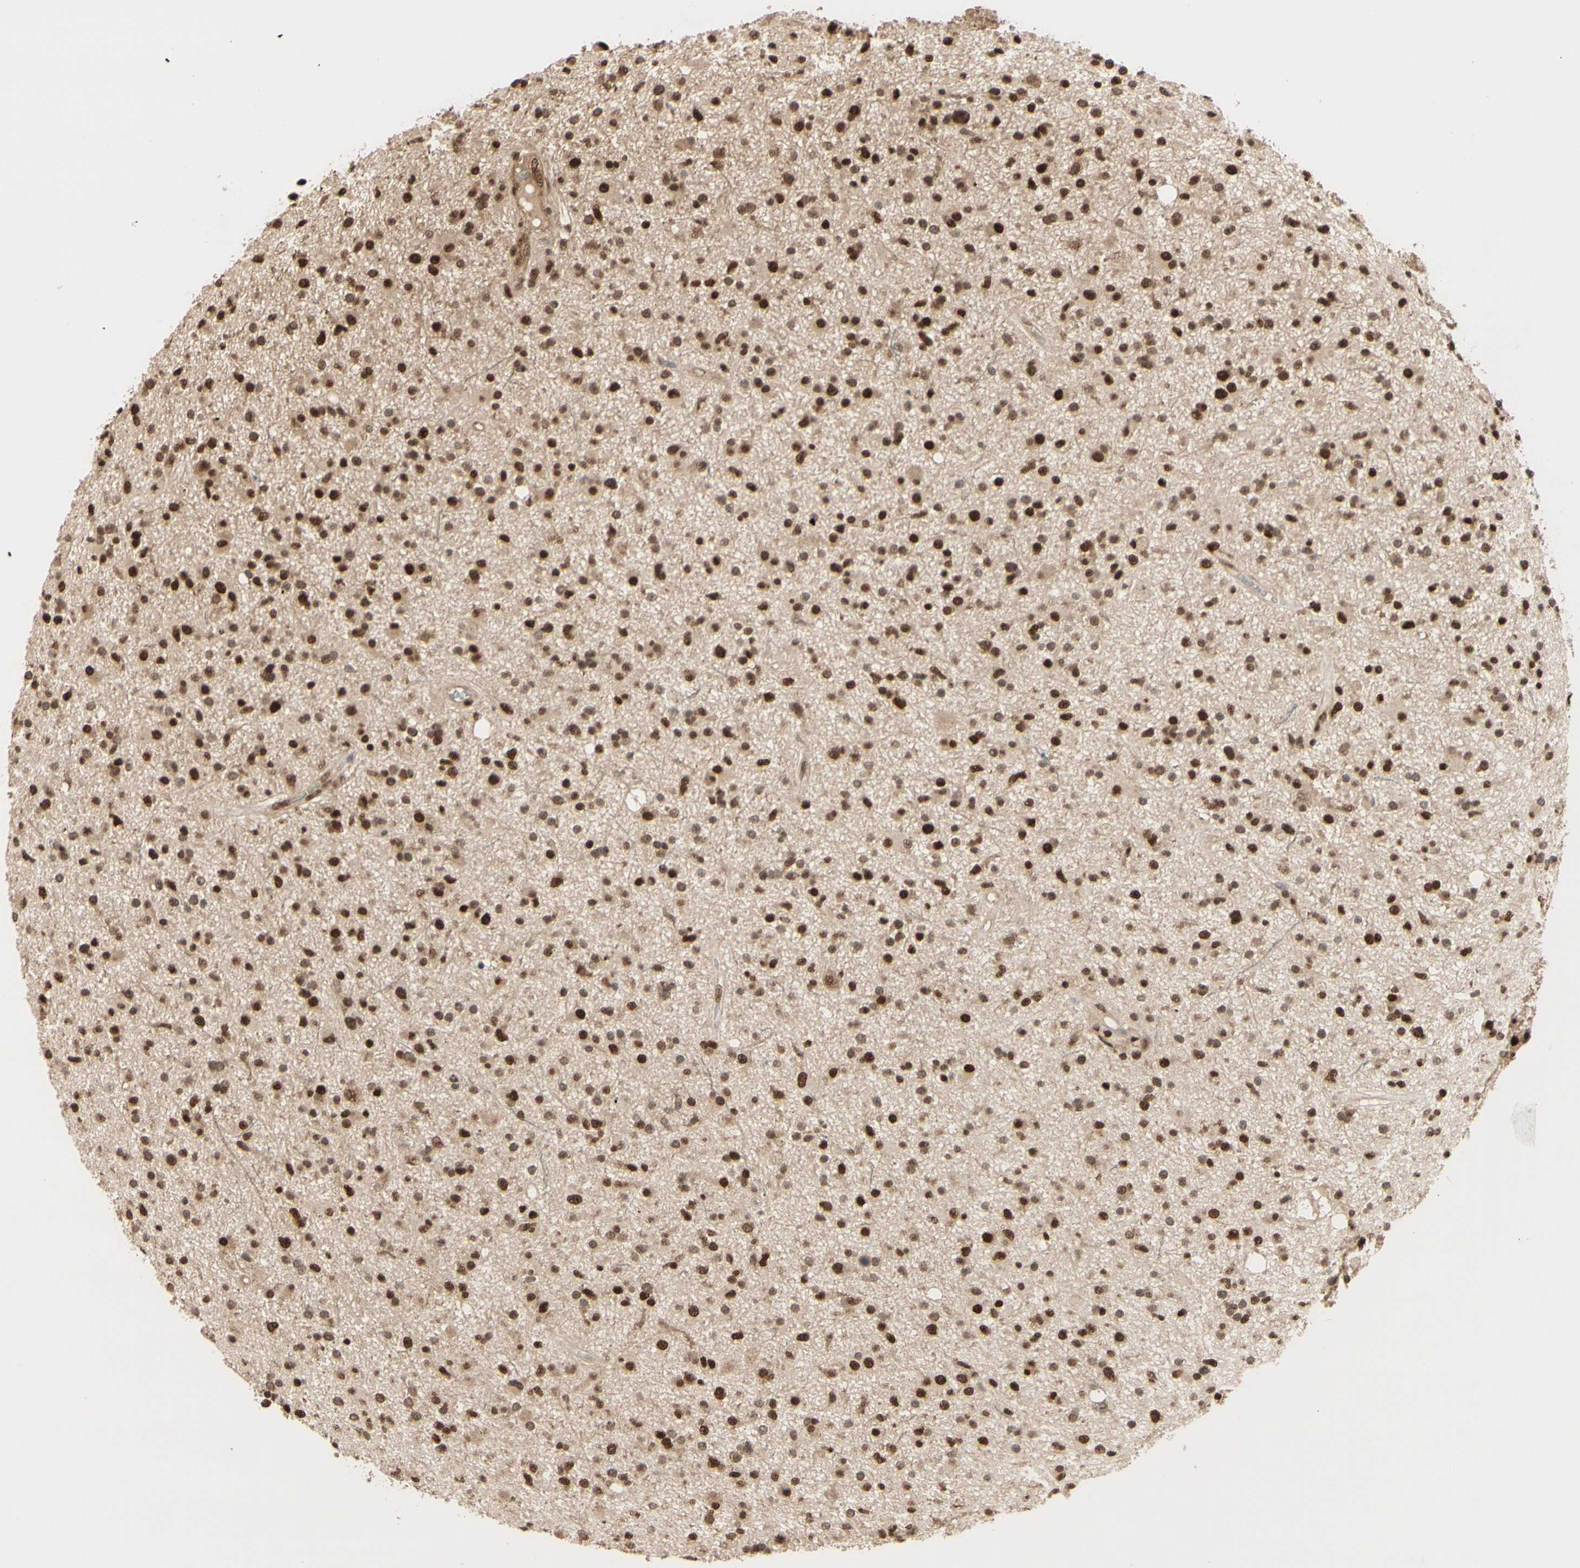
{"staining": {"intensity": "strong", "quantity": ">75%", "location": "cytoplasmic/membranous,nuclear"}, "tissue": "glioma", "cell_type": "Tumor cells", "image_type": "cancer", "snomed": [{"axis": "morphology", "description": "Glioma, malignant, High grade"}, {"axis": "topography", "description": "Brain"}], "caption": "Immunohistochemistry of high-grade glioma (malignant) demonstrates high levels of strong cytoplasmic/membranous and nuclear expression in approximately >75% of tumor cells.", "gene": "HSF1", "patient": {"sex": "male", "age": 33}}